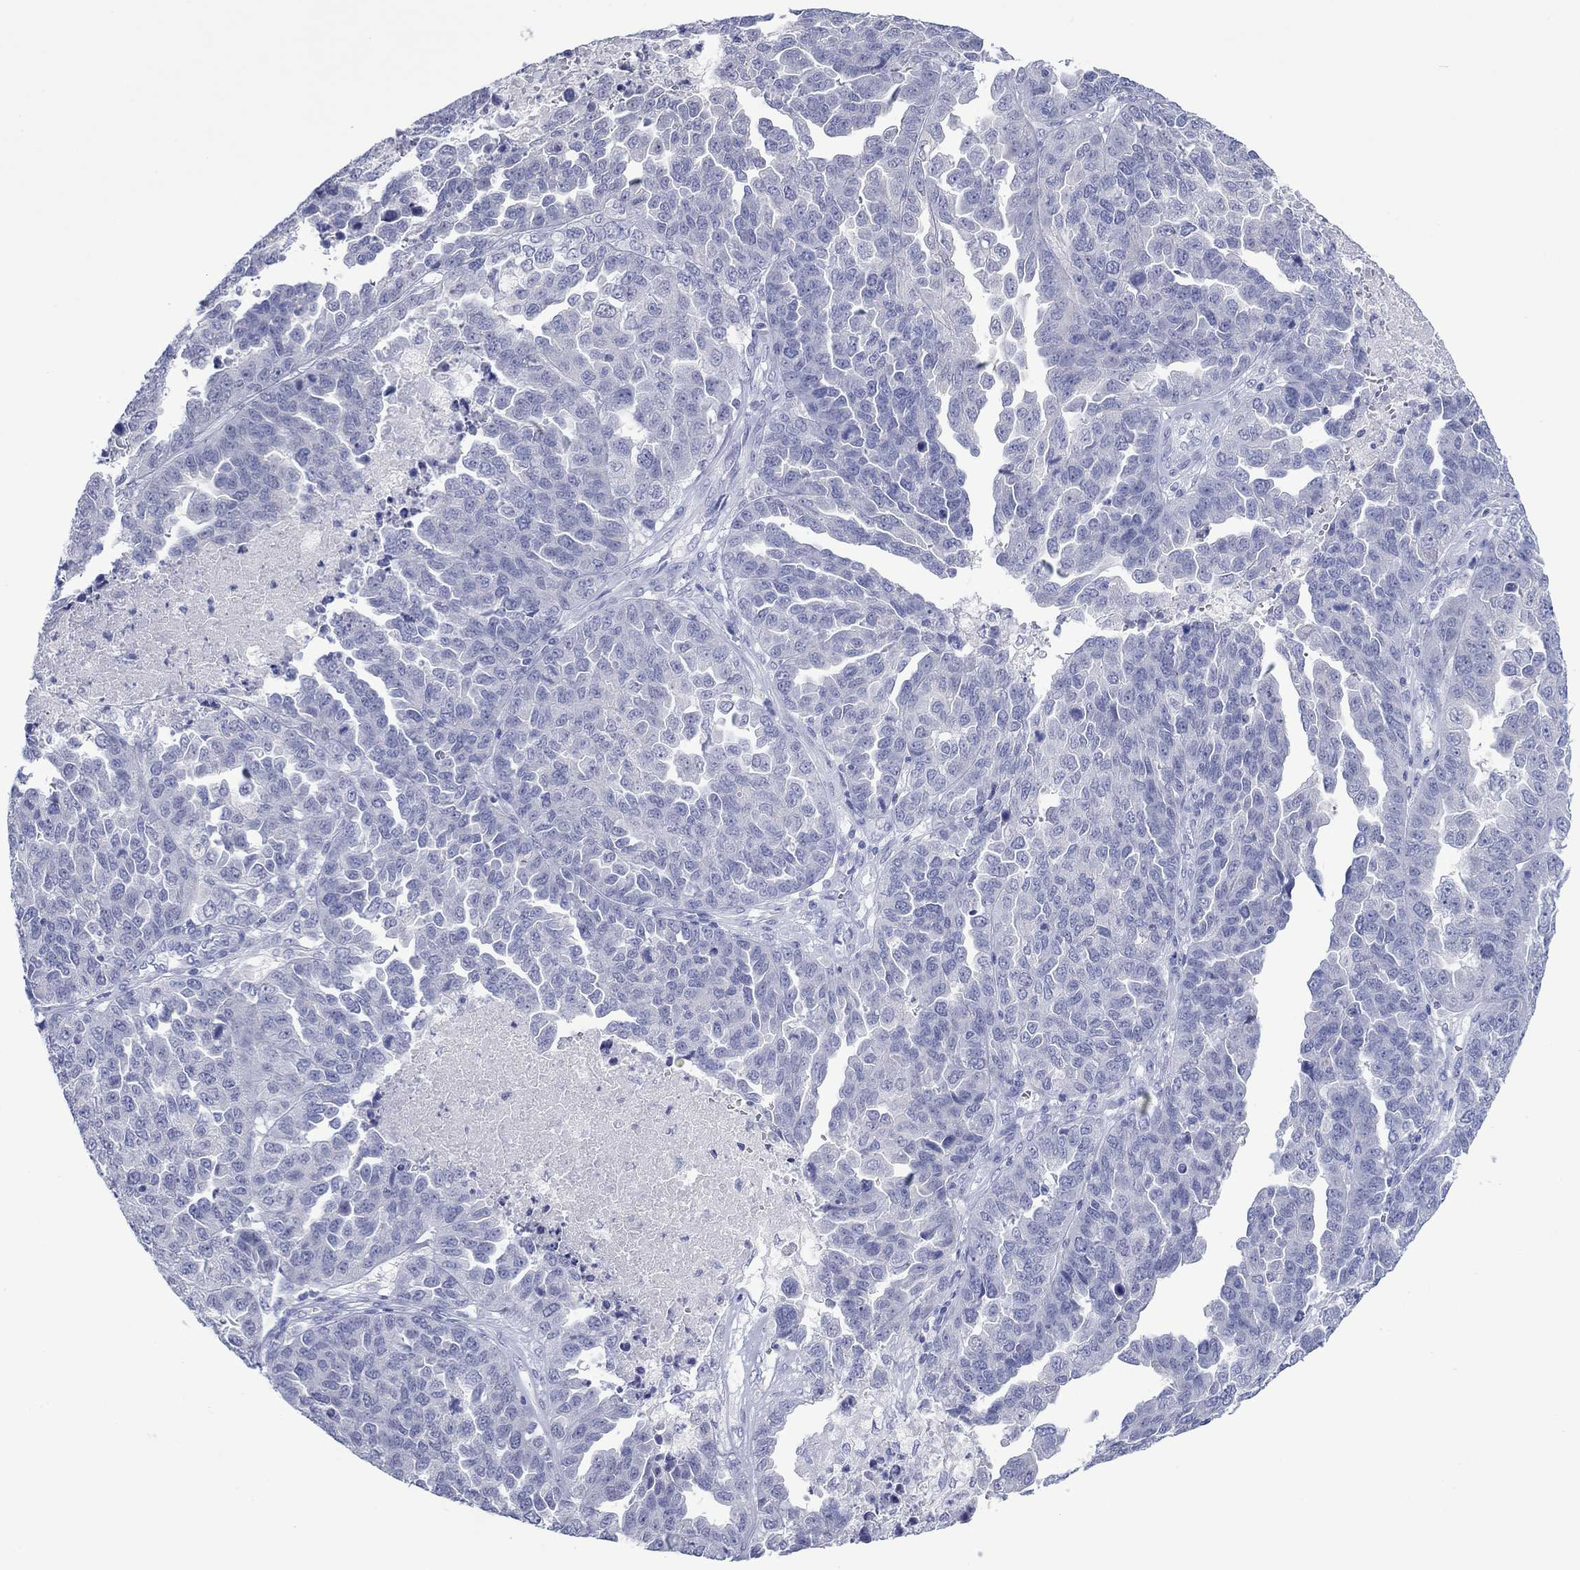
{"staining": {"intensity": "negative", "quantity": "none", "location": "none"}, "tissue": "ovarian cancer", "cell_type": "Tumor cells", "image_type": "cancer", "snomed": [{"axis": "morphology", "description": "Cystadenocarcinoma, serous, NOS"}, {"axis": "topography", "description": "Ovary"}], "caption": "IHC of human ovarian cancer displays no positivity in tumor cells.", "gene": "MLANA", "patient": {"sex": "female", "age": 87}}